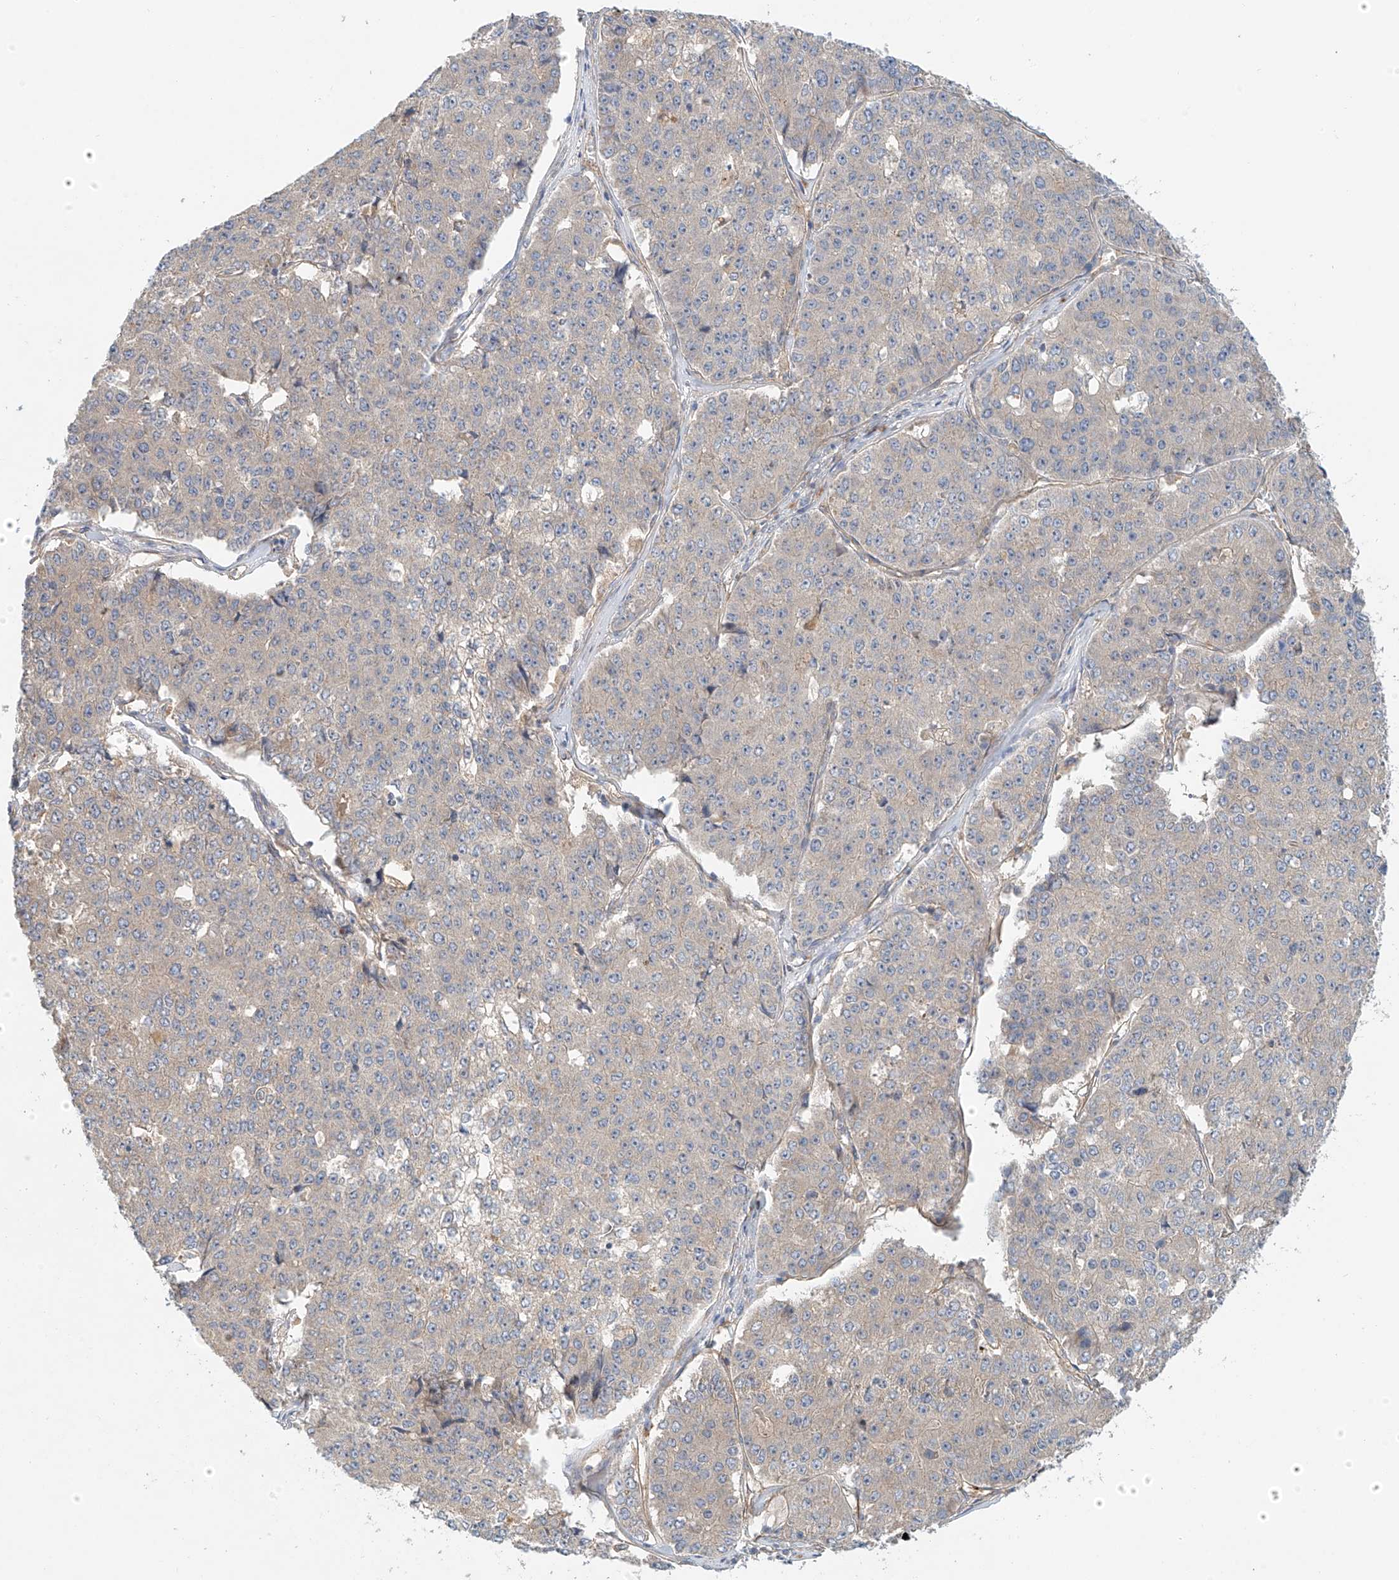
{"staining": {"intensity": "negative", "quantity": "none", "location": "none"}, "tissue": "pancreatic cancer", "cell_type": "Tumor cells", "image_type": "cancer", "snomed": [{"axis": "morphology", "description": "Adenocarcinoma, NOS"}, {"axis": "topography", "description": "Pancreas"}], "caption": "Immunohistochemistry (IHC) photomicrograph of neoplastic tissue: pancreatic cancer stained with DAB (3,3'-diaminobenzidine) demonstrates no significant protein staining in tumor cells.", "gene": "LYRM9", "patient": {"sex": "male", "age": 50}}